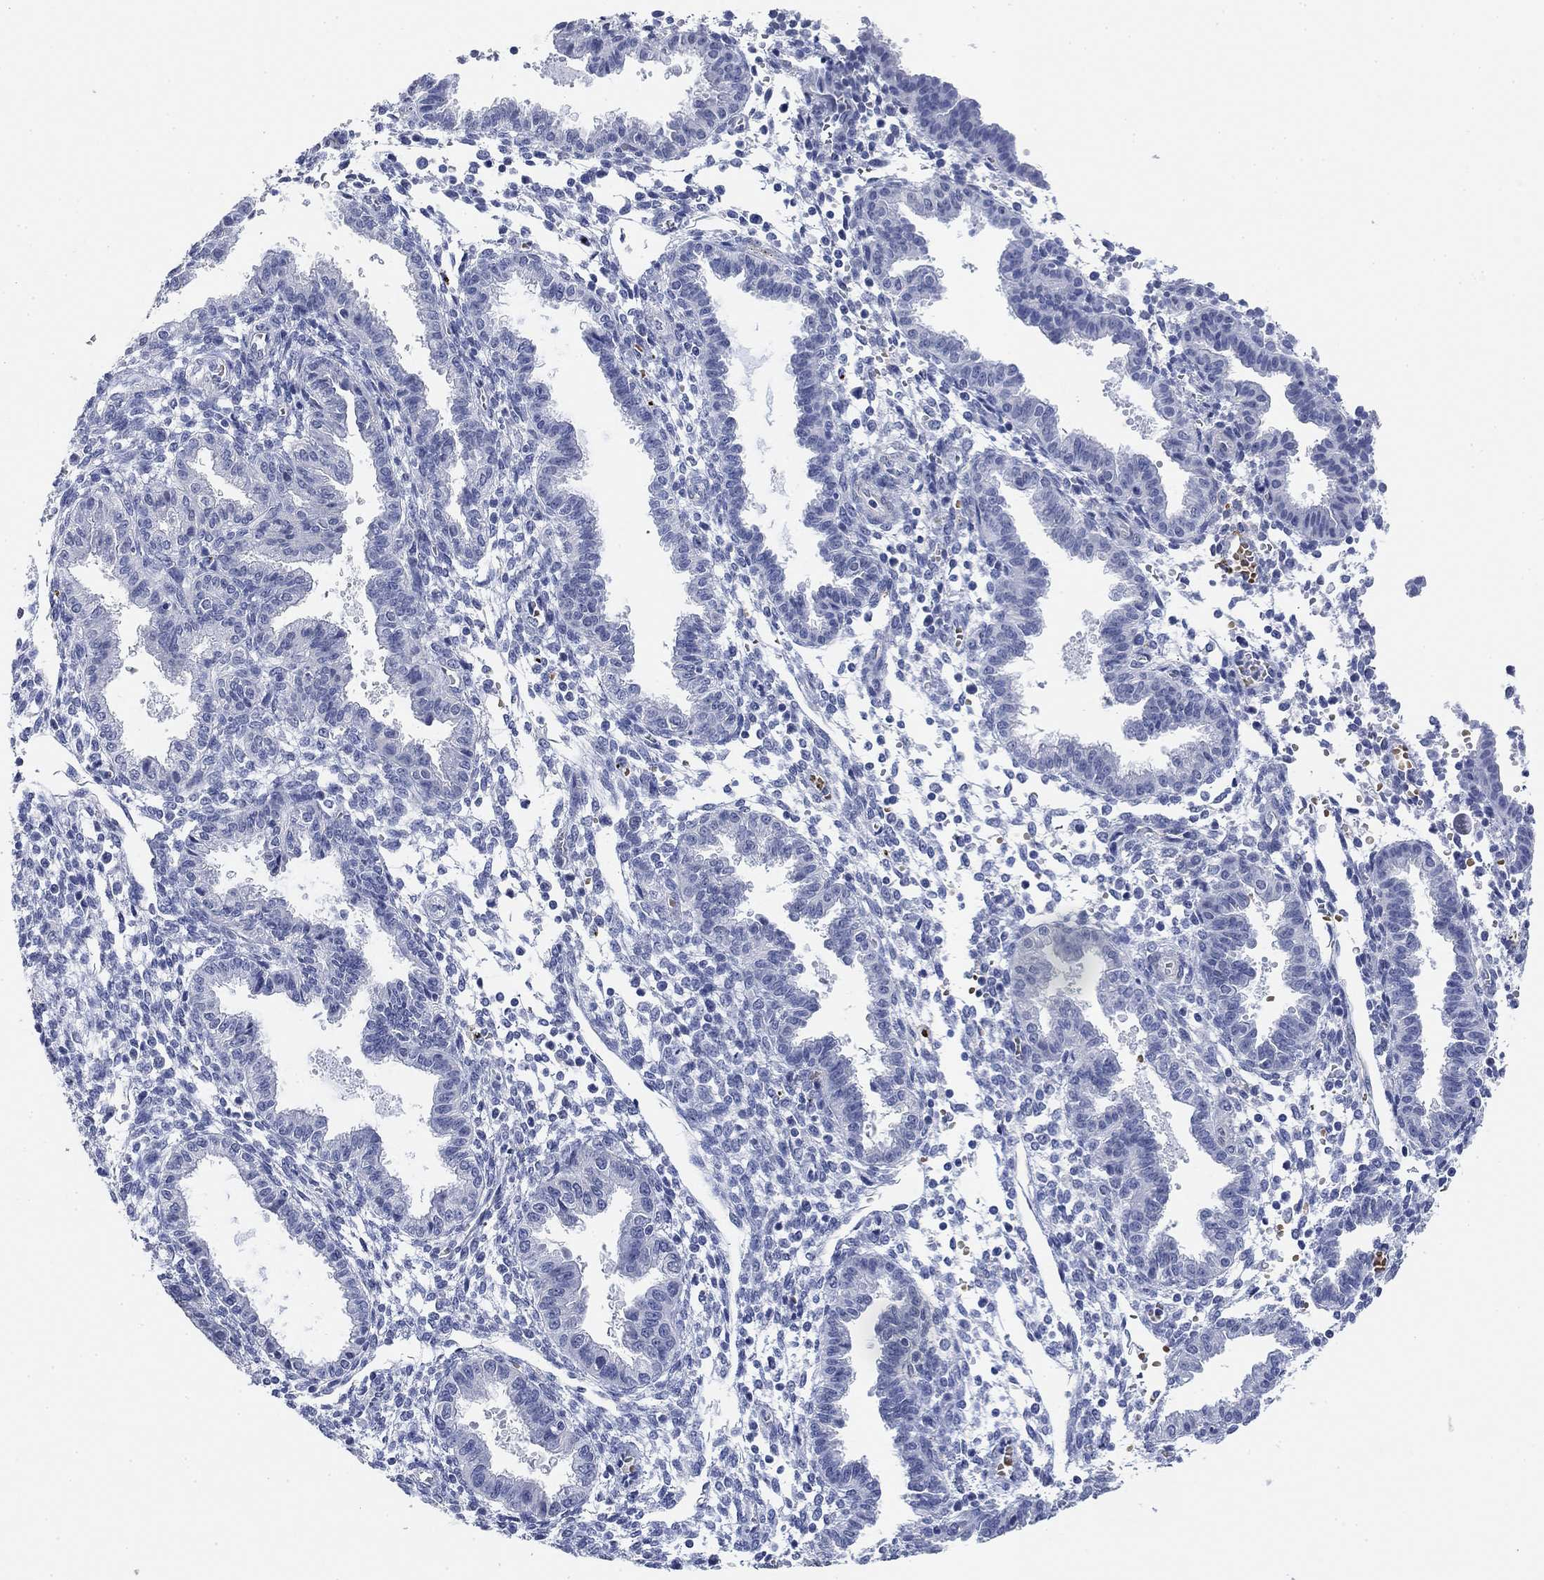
{"staining": {"intensity": "negative", "quantity": "none", "location": "none"}, "tissue": "endometrium", "cell_type": "Cells in endometrial stroma", "image_type": "normal", "snomed": [{"axis": "morphology", "description": "Normal tissue, NOS"}, {"axis": "topography", "description": "Endometrium"}], "caption": "There is no significant staining in cells in endometrial stroma of endometrium.", "gene": "PAX6", "patient": {"sex": "female", "age": 37}}